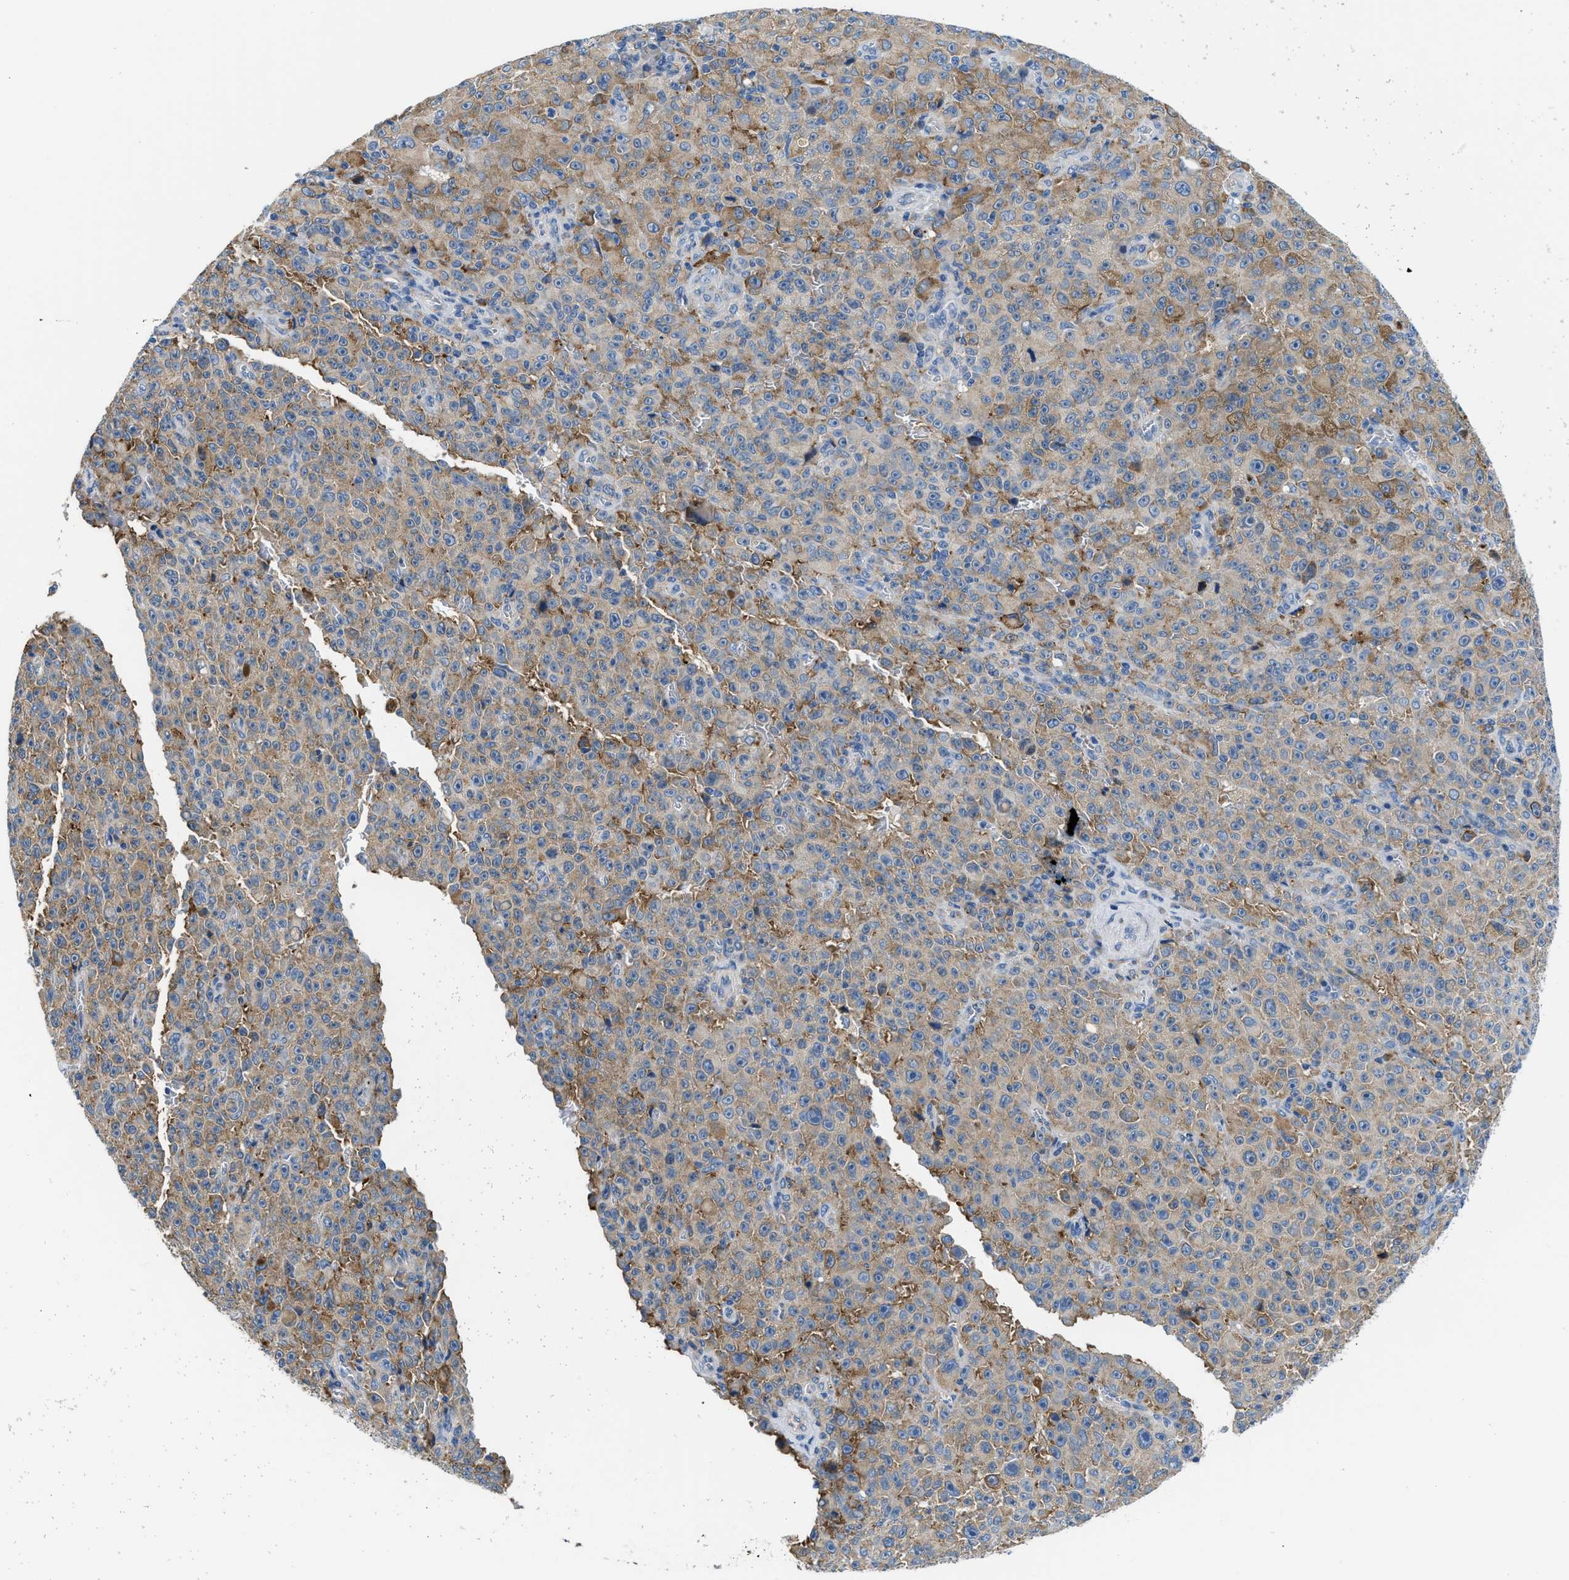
{"staining": {"intensity": "moderate", "quantity": "25%-75%", "location": "cytoplasmic/membranous"}, "tissue": "melanoma", "cell_type": "Tumor cells", "image_type": "cancer", "snomed": [{"axis": "morphology", "description": "Malignant melanoma, NOS"}, {"axis": "topography", "description": "Skin"}], "caption": "This is an image of IHC staining of melanoma, which shows moderate staining in the cytoplasmic/membranous of tumor cells.", "gene": "BNC2", "patient": {"sex": "female", "age": 82}}